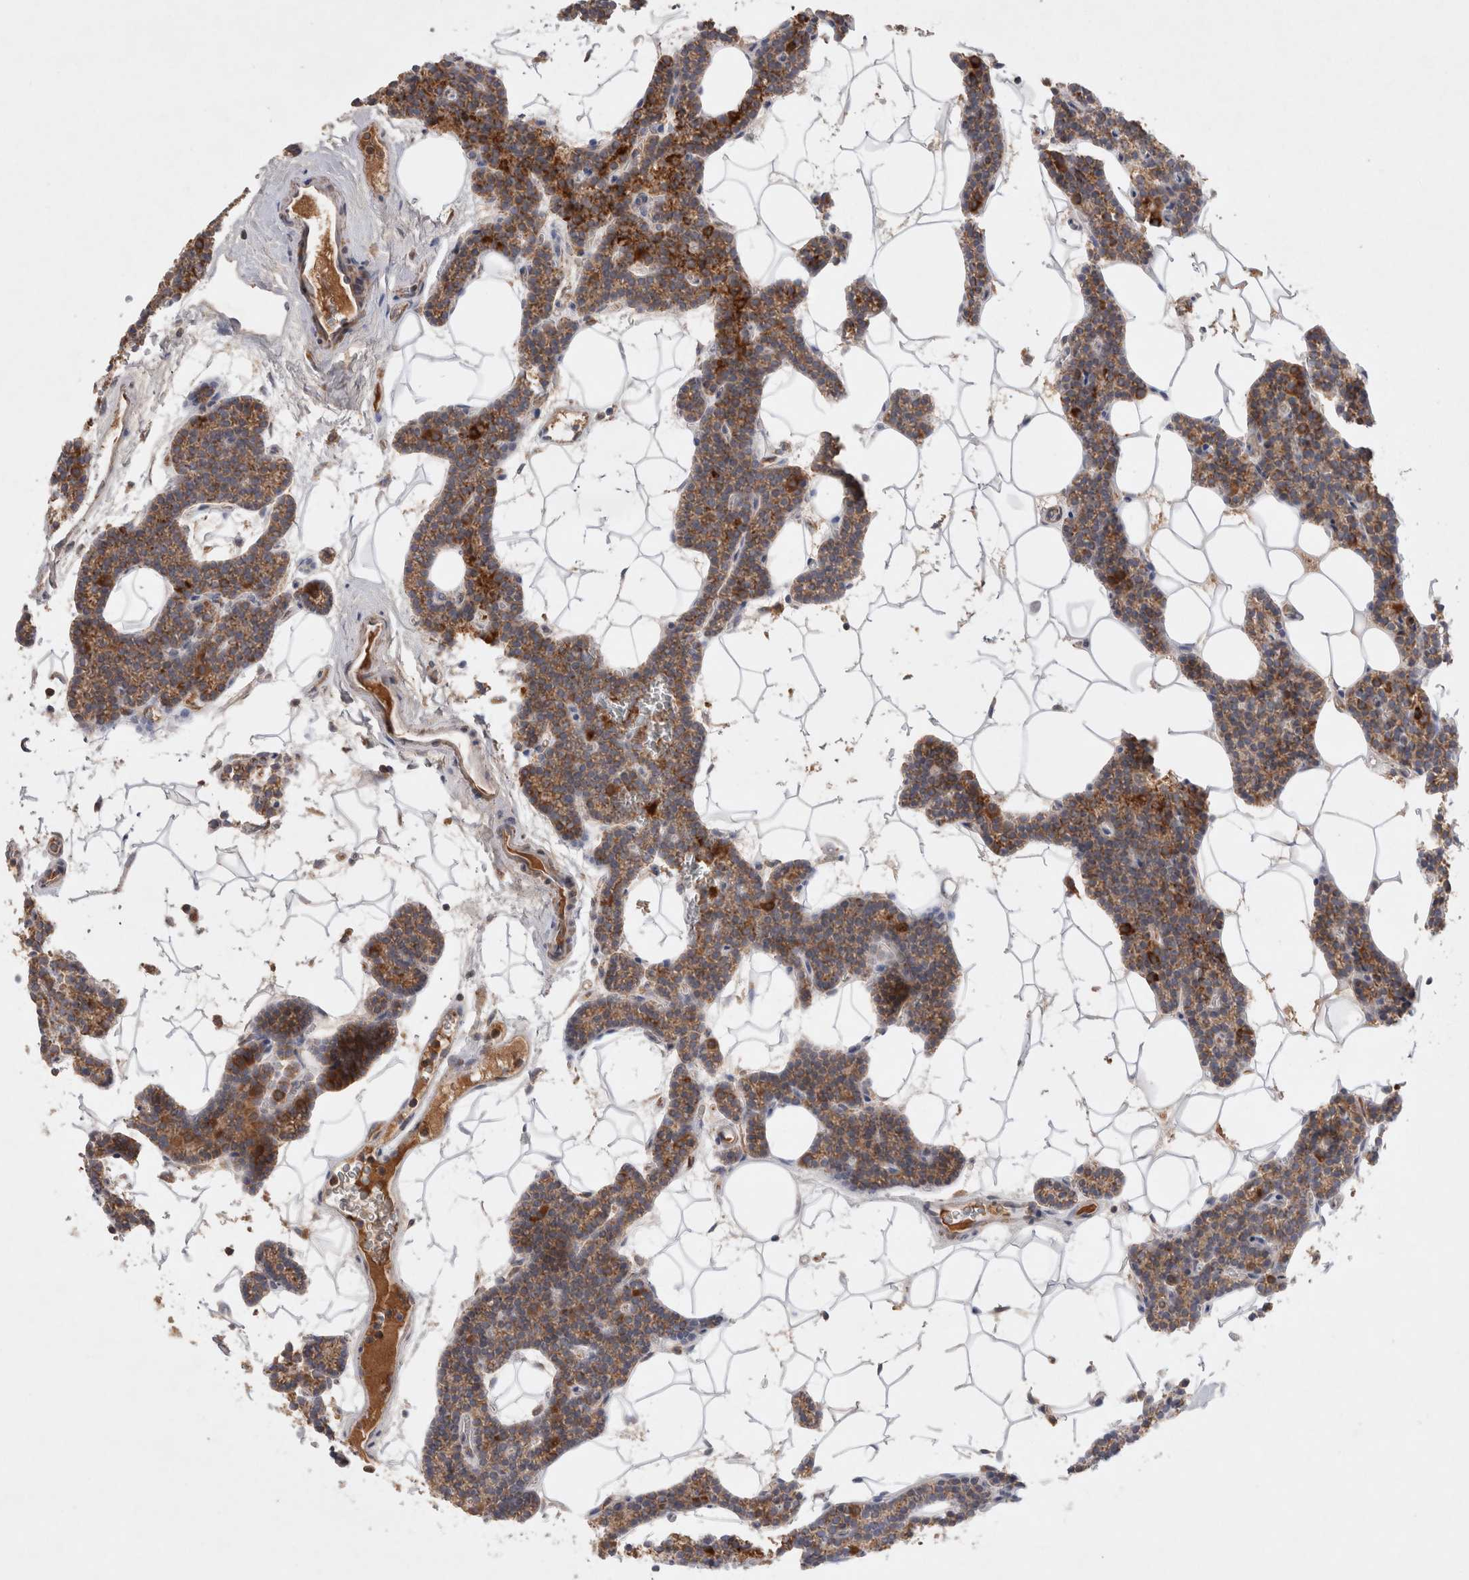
{"staining": {"intensity": "strong", "quantity": ">75%", "location": "cytoplasmic/membranous"}, "tissue": "parathyroid gland", "cell_type": "Glandular cells", "image_type": "normal", "snomed": [{"axis": "morphology", "description": "Normal tissue, NOS"}, {"axis": "topography", "description": "Parathyroid gland"}], "caption": "Immunohistochemistry (IHC) image of unremarkable parathyroid gland: parathyroid gland stained using IHC exhibits high levels of strong protein expression localized specifically in the cytoplasmic/membranous of glandular cells, appearing as a cytoplasmic/membranous brown color.", "gene": "MRPS28", "patient": {"sex": "male", "age": 42}}